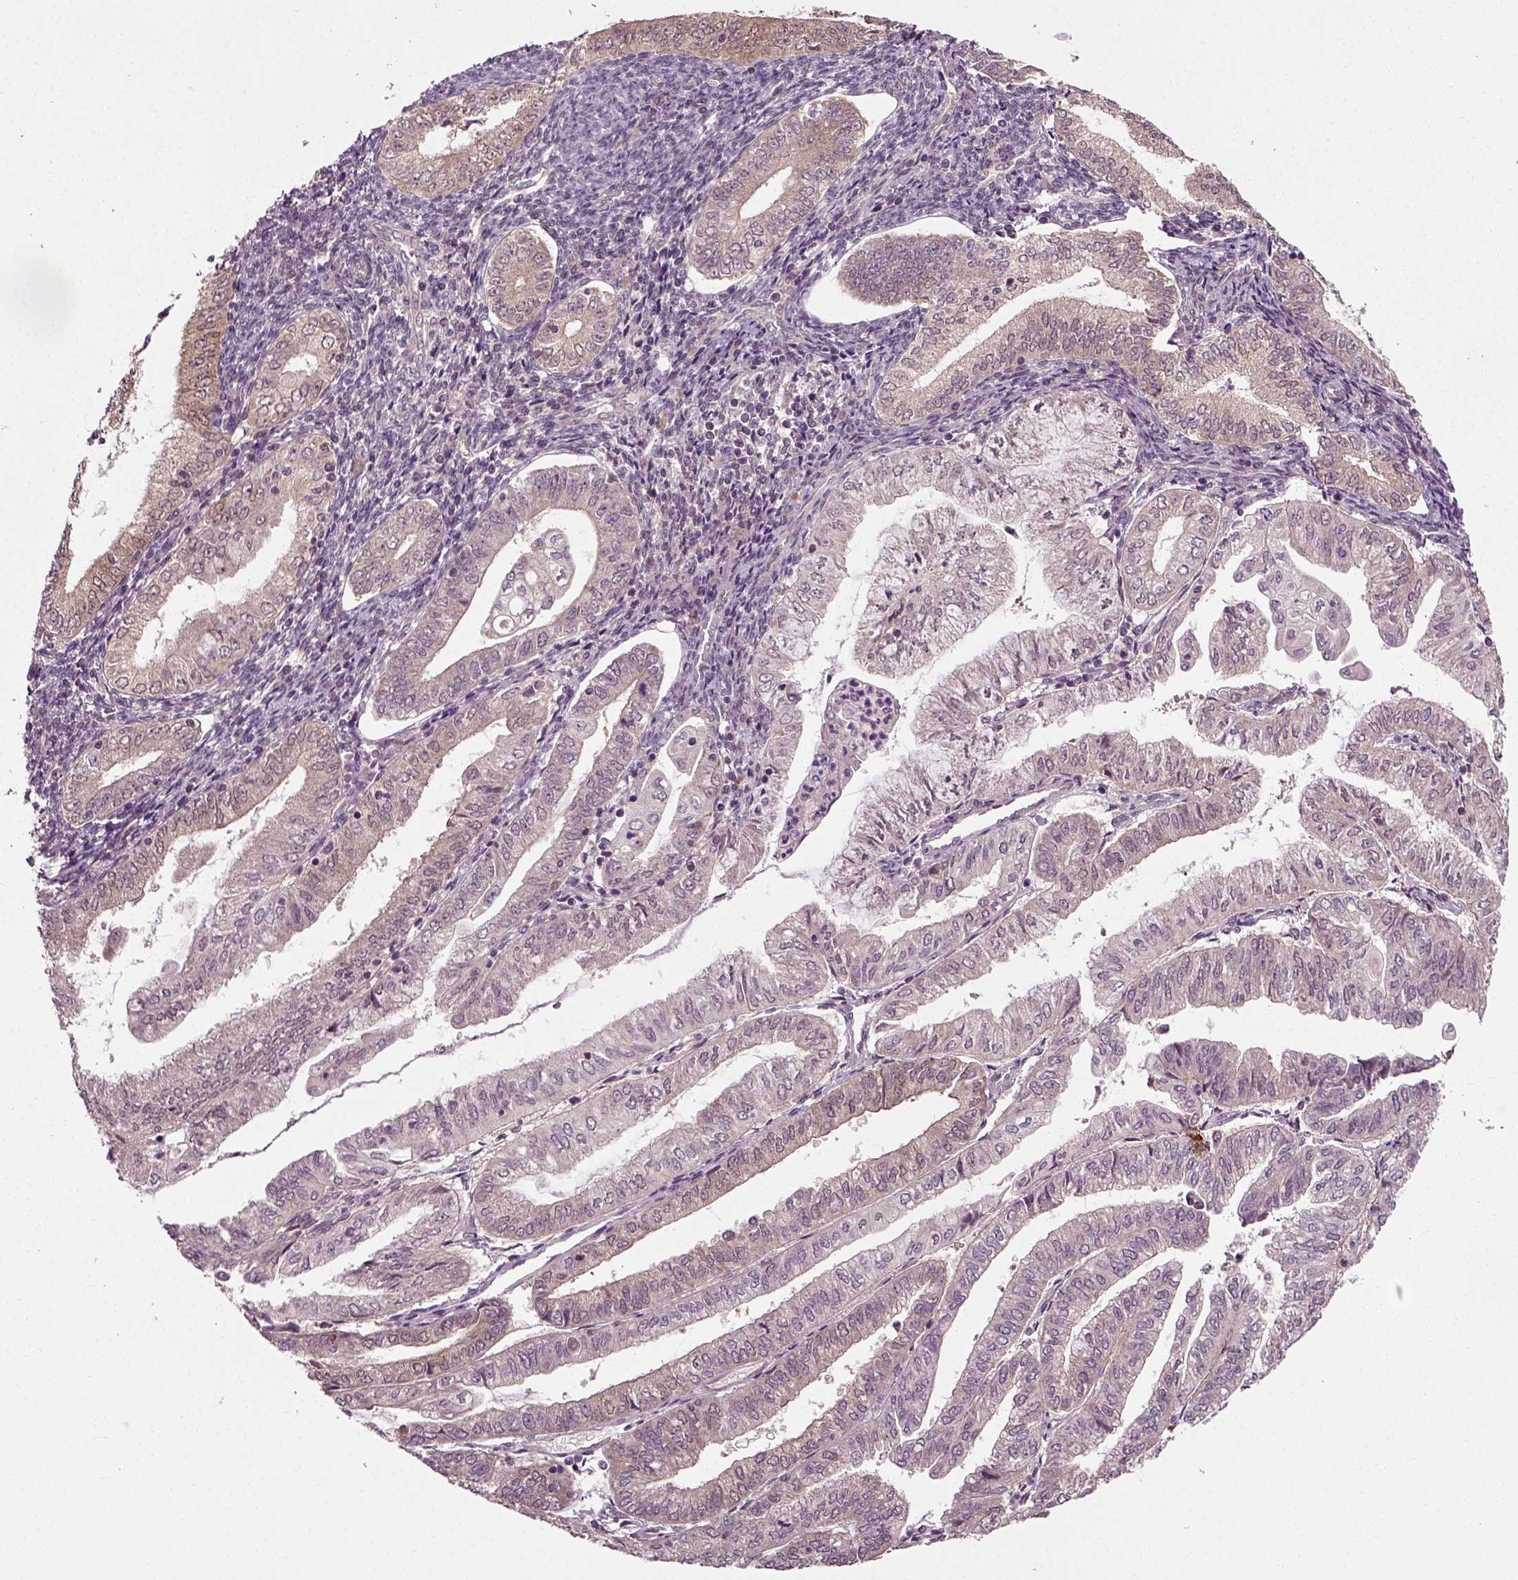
{"staining": {"intensity": "weak", "quantity": "25%-75%", "location": "cytoplasmic/membranous"}, "tissue": "endometrial cancer", "cell_type": "Tumor cells", "image_type": "cancer", "snomed": [{"axis": "morphology", "description": "Adenocarcinoma, NOS"}, {"axis": "topography", "description": "Endometrium"}], "caption": "Tumor cells exhibit weak cytoplasmic/membranous staining in approximately 25%-75% of cells in endometrial cancer (adenocarcinoma). Nuclei are stained in blue.", "gene": "PLCD3", "patient": {"sex": "female", "age": 55}}